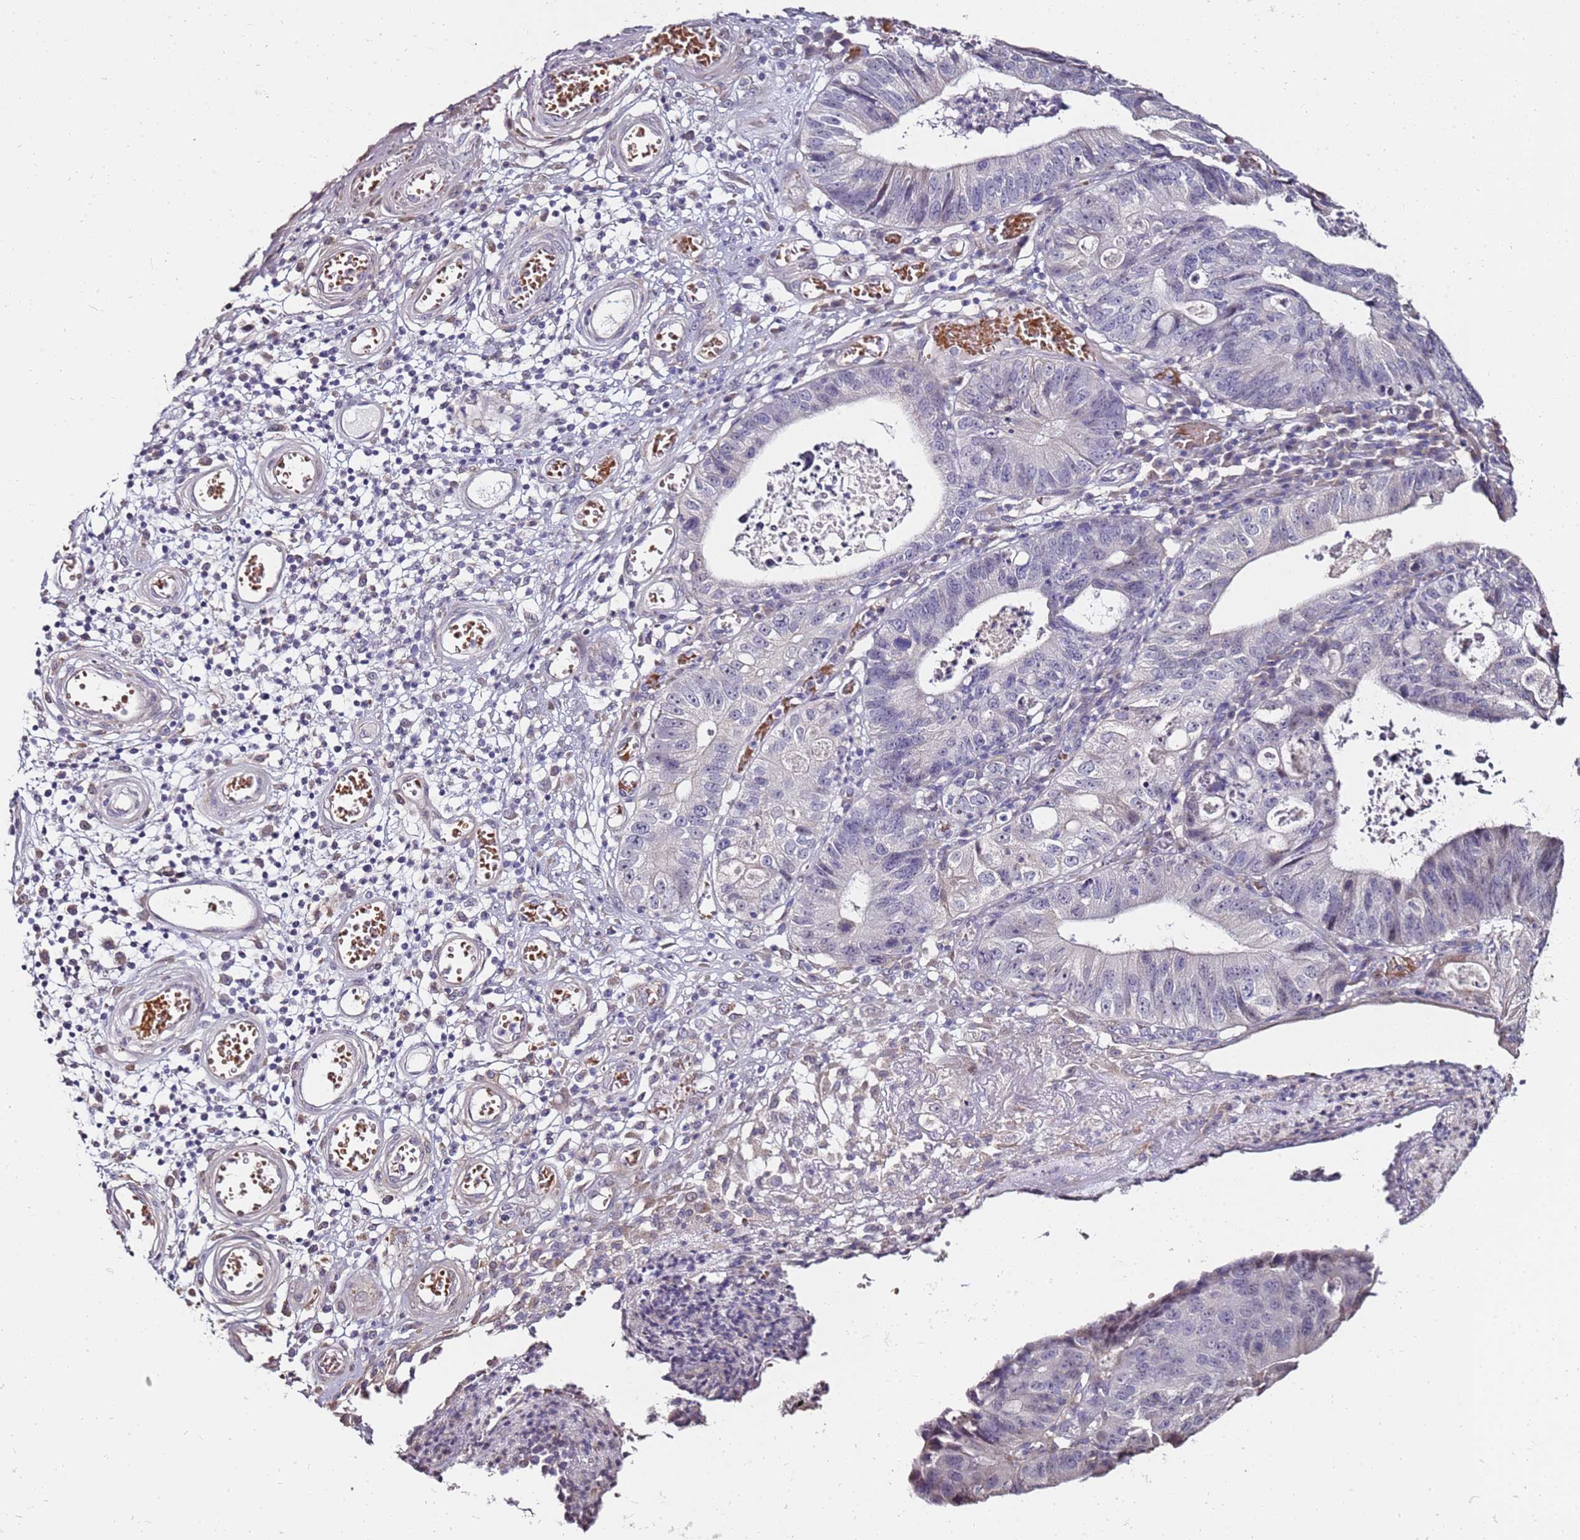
{"staining": {"intensity": "negative", "quantity": "none", "location": "none"}, "tissue": "stomach cancer", "cell_type": "Tumor cells", "image_type": "cancer", "snomed": [{"axis": "morphology", "description": "Adenocarcinoma, NOS"}, {"axis": "topography", "description": "Stomach"}], "caption": "Stomach adenocarcinoma was stained to show a protein in brown. There is no significant staining in tumor cells.", "gene": "C3orf80", "patient": {"sex": "male", "age": 59}}